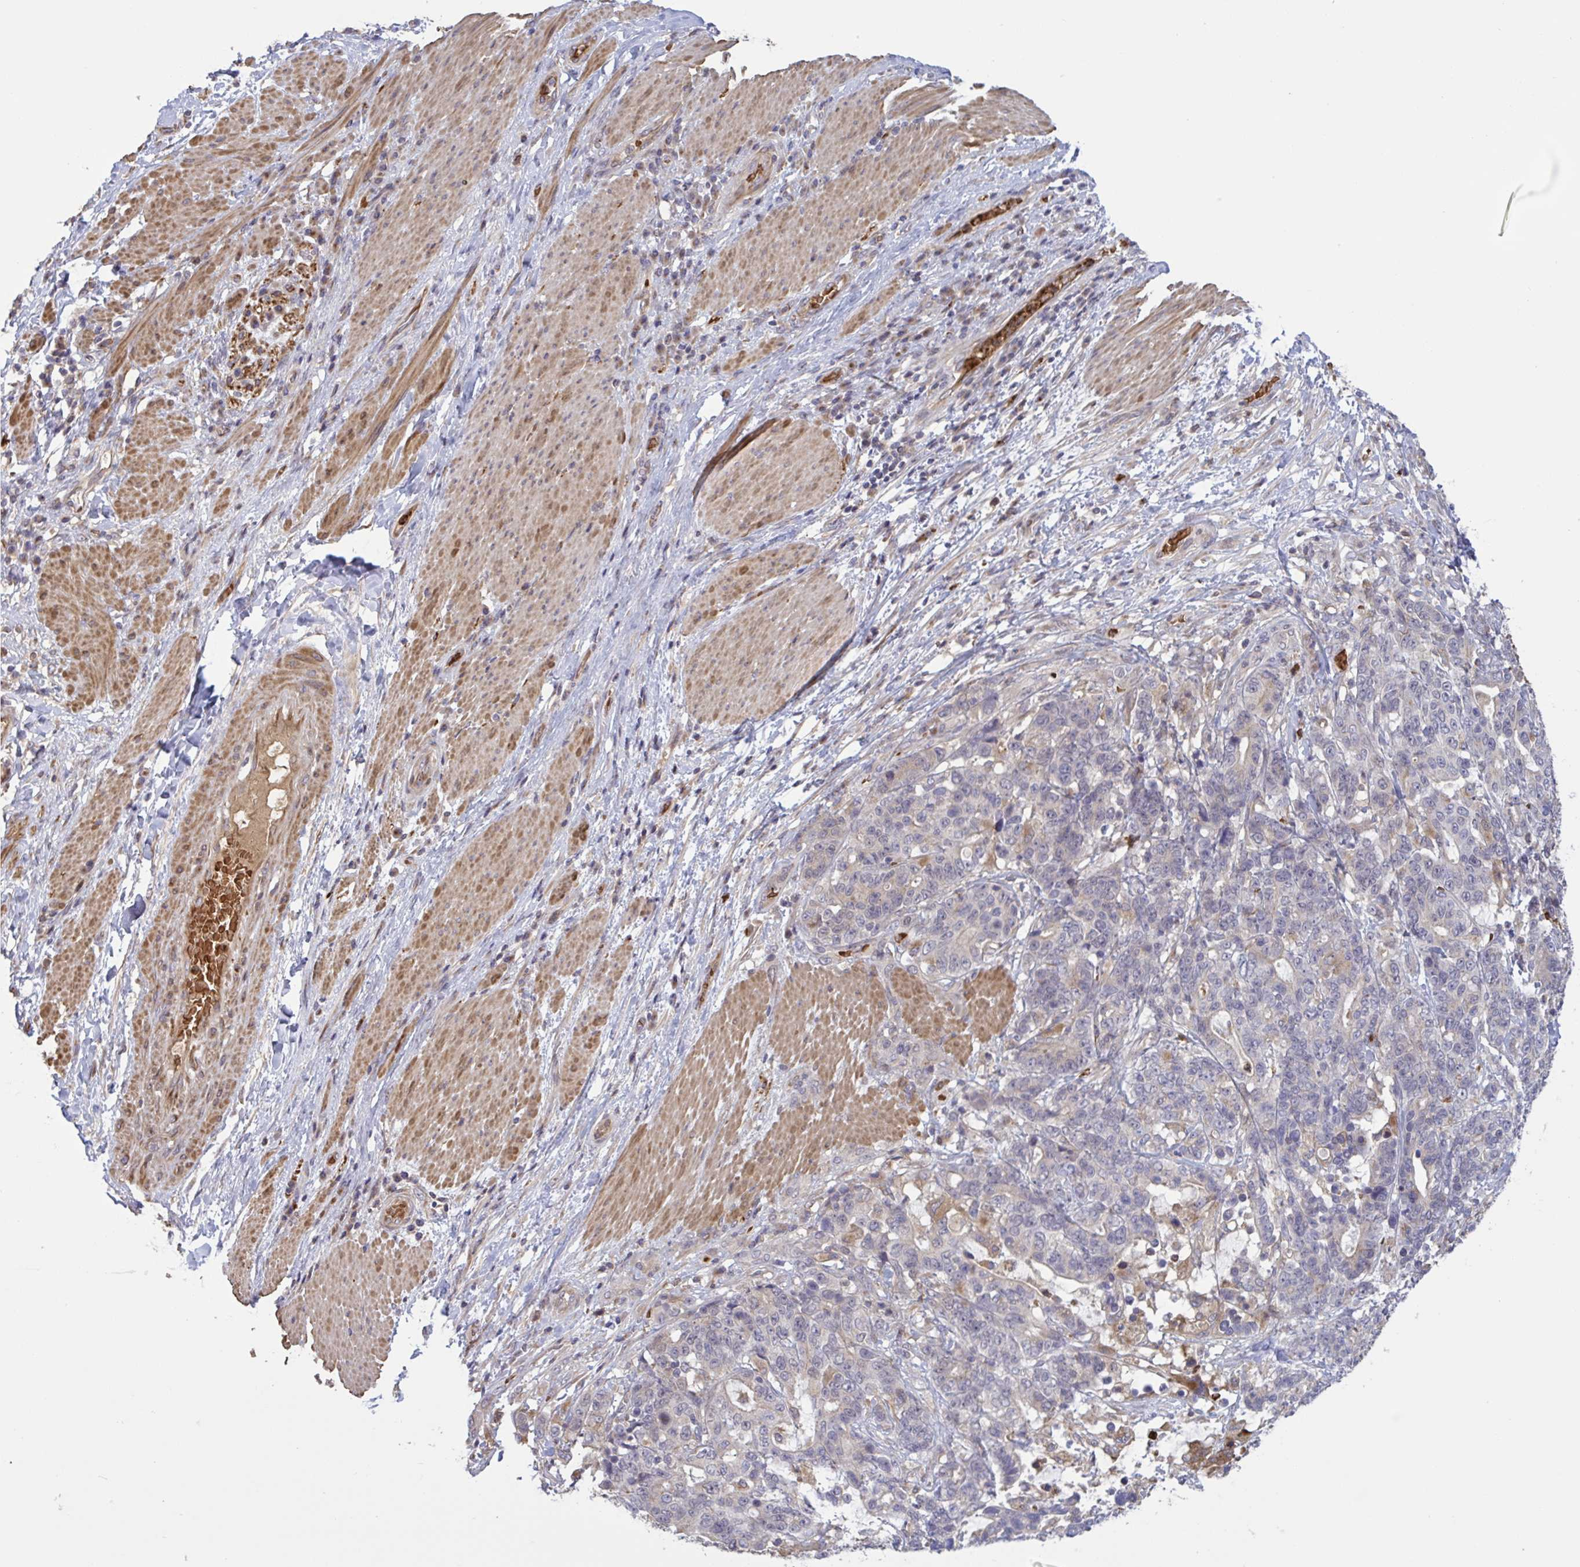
{"staining": {"intensity": "negative", "quantity": "none", "location": "none"}, "tissue": "stomach cancer", "cell_type": "Tumor cells", "image_type": "cancer", "snomed": [{"axis": "morphology", "description": "Normal tissue, NOS"}, {"axis": "morphology", "description": "Adenocarcinoma, NOS"}, {"axis": "topography", "description": "Stomach"}], "caption": "Stomach adenocarcinoma stained for a protein using immunohistochemistry shows no positivity tumor cells.", "gene": "IL1R1", "patient": {"sex": "female", "age": 64}}